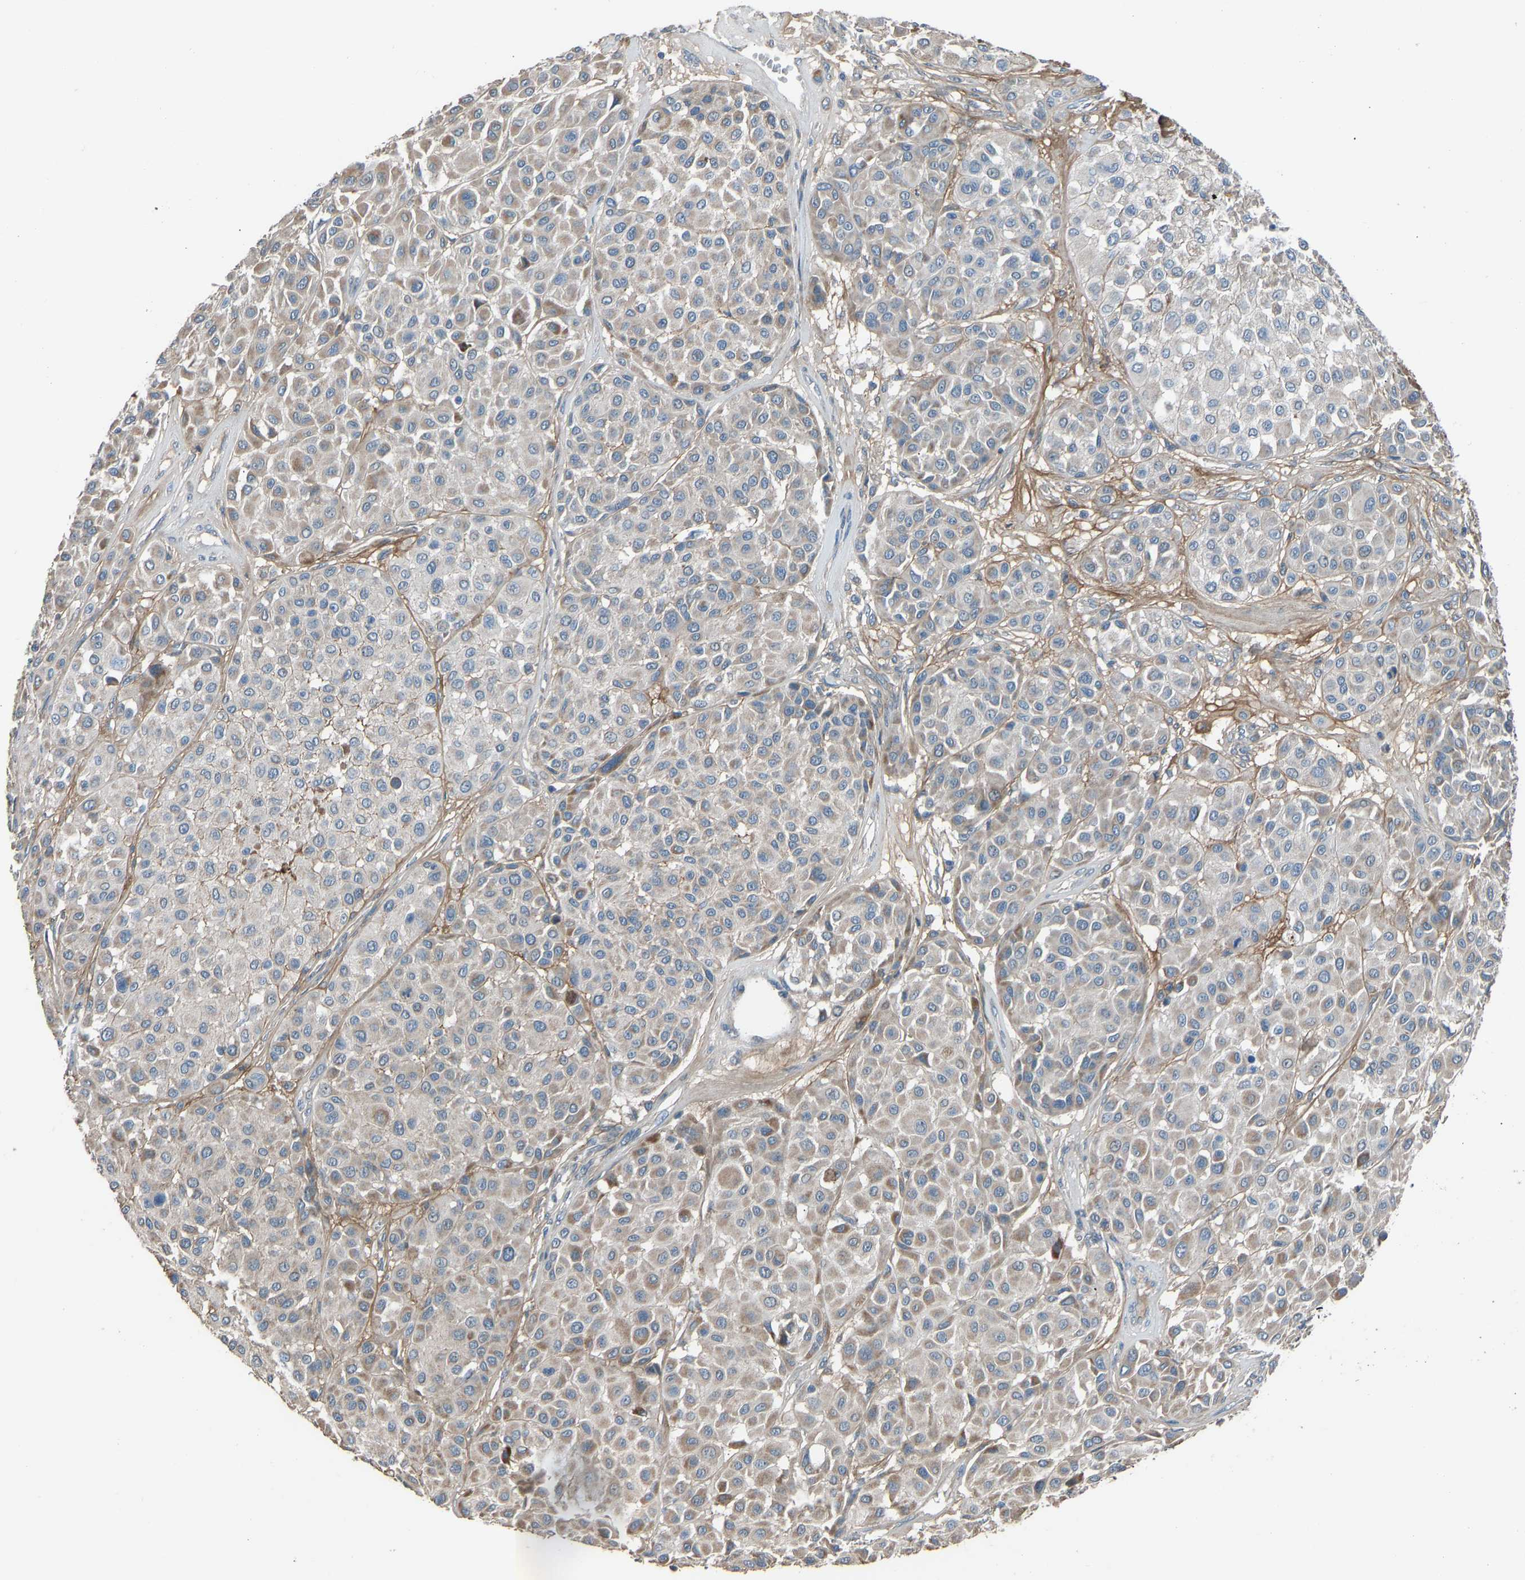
{"staining": {"intensity": "negative", "quantity": "none", "location": "none"}, "tissue": "melanoma", "cell_type": "Tumor cells", "image_type": "cancer", "snomed": [{"axis": "morphology", "description": "Malignant melanoma, Metastatic site"}, {"axis": "topography", "description": "Soft tissue"}], "caption": "High power microscopy micrograph of an immunohistochemistry (IHC) image of malignant melanoma (metastatic site), revealing no significant staining in tumor cells.", "gene": "TGFBR3", "patient": {"sex": "male", "age": 41}}